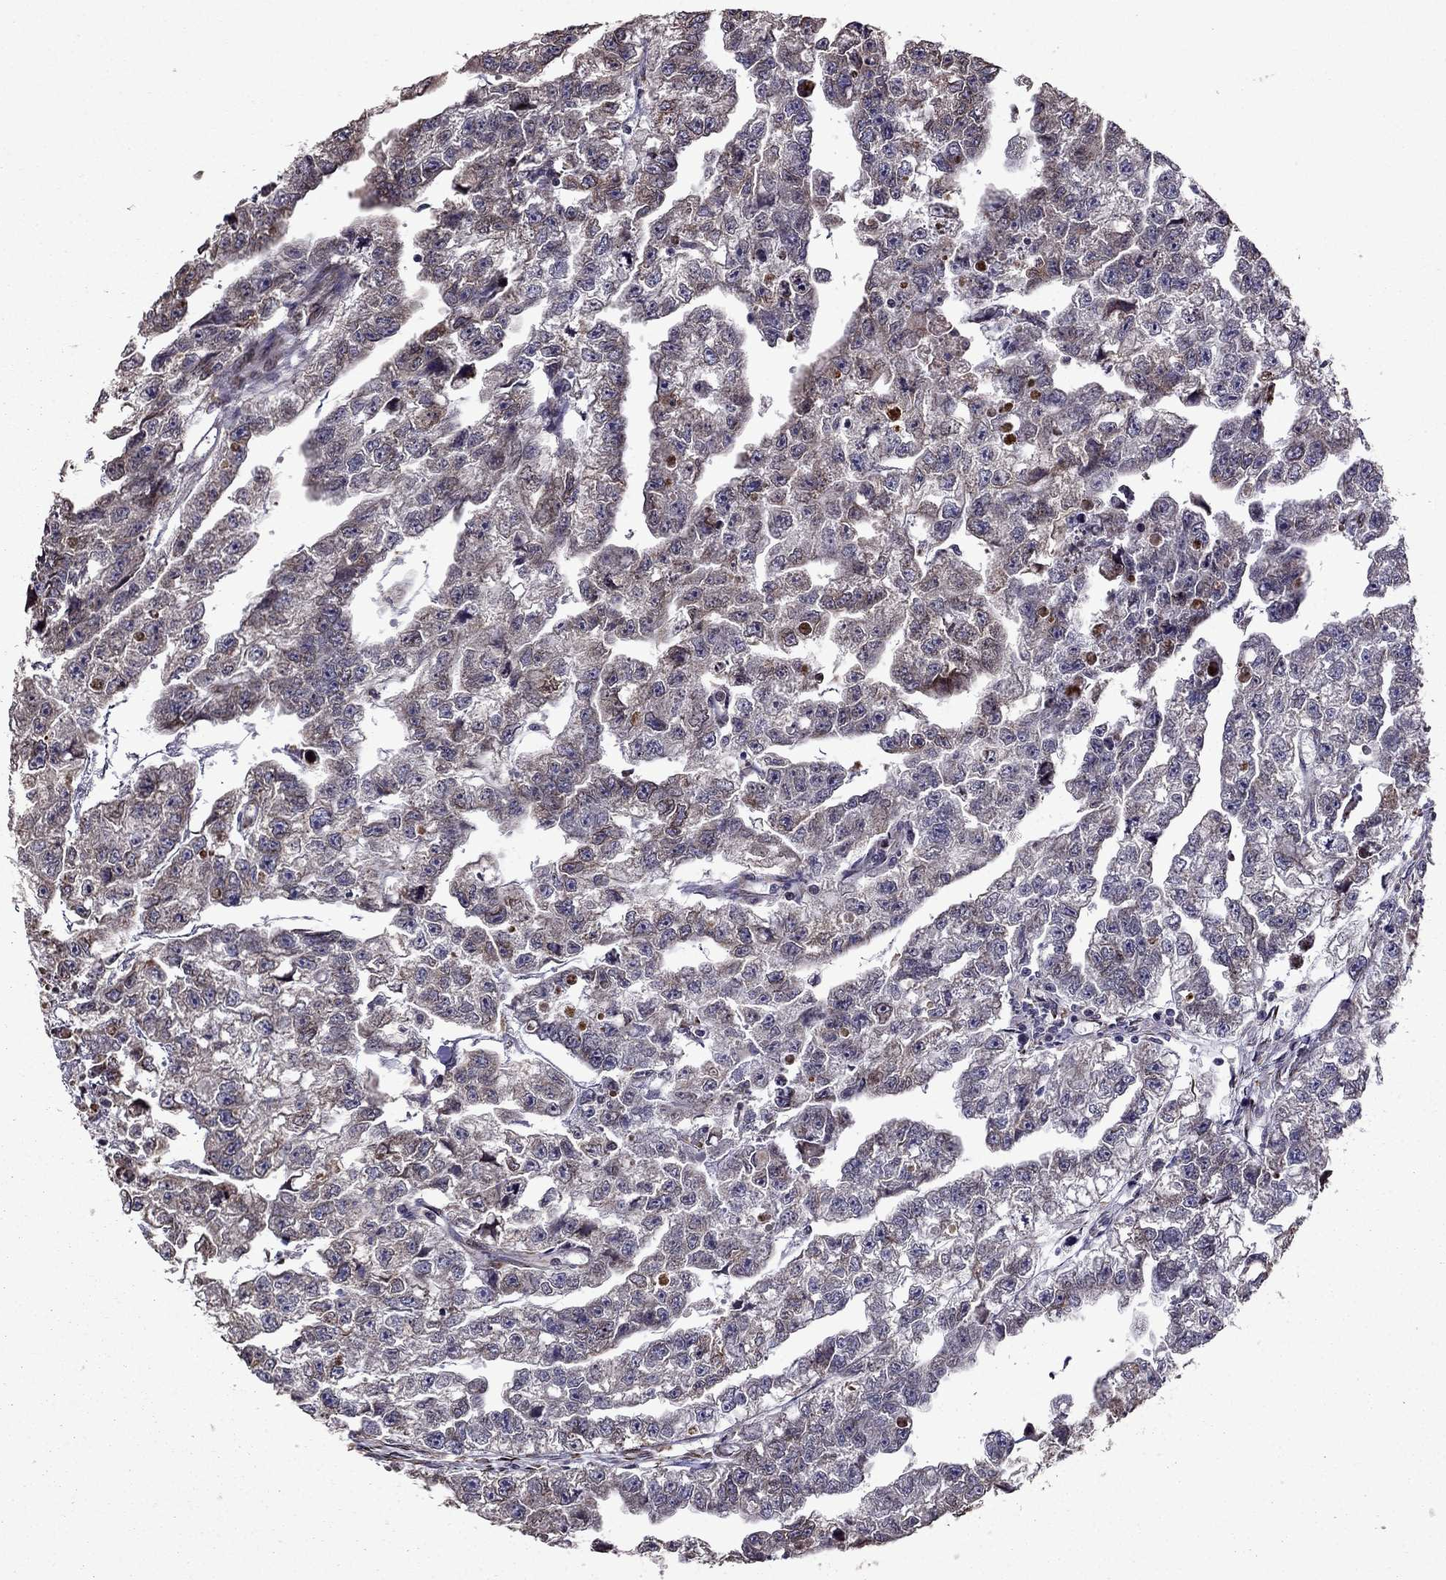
{"staining": {"intensity": "weak", "quantity": "<25%", "location": "cytoplasmic/membranous"}, "tissue": "testis cancer", "cell_type": "Tumor cells", "image_type": "cancer", "snomed": [{"axis": "morphology", "description": "Carcinoma, Embryonal, NOS"}, {"axis": "morphology", "description": "Teratoma, malignant, NOS"}, {"axis": "topography", "description": "Testis"}], "caption": "Tumor cells show no significant protein staining in embryonal carcinoma (testis). The staining is performed using DAB brown chromogen with nuclei counter-stained in using hematoxylin.", "gene": "IKBIP", "patient": {"sex": "male", "age": 44}}